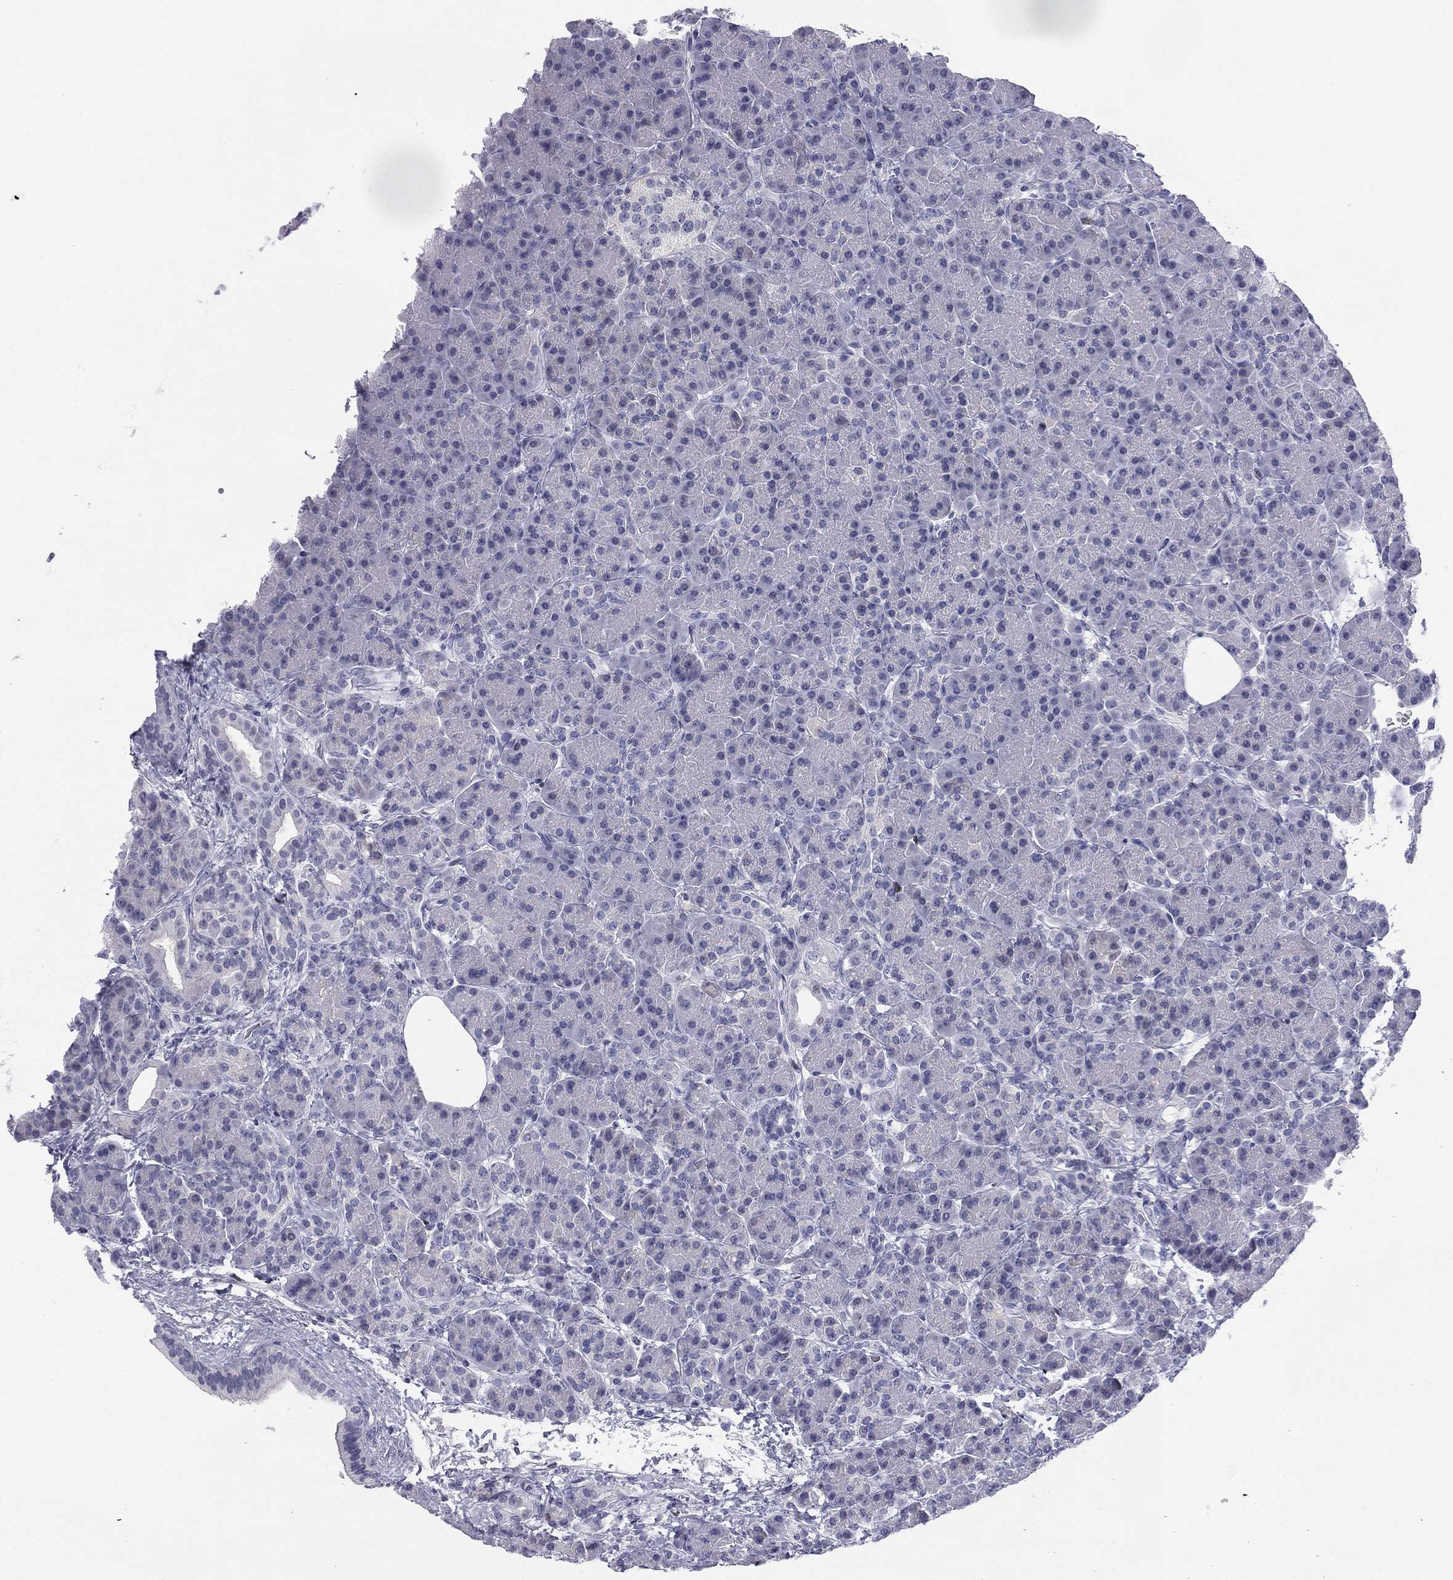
{"staining": {"intensity": "negative", "quantity": "none", "location": "none"}, "tissue": "pancreas", "cell_type": "Exocrine glandular cells", "image_type": "normal", "snomed": [{"axis": "morphology", "description": "Normal tissue, NOS"}, {"axis": "topography", "description": "Pancreas"}], "caption": "The histopathology image demonstrates no staining of exocrine glandular cells in normal pancreas.", "gene": "TFAP2B", "patient": {"sex": "female", "age": 63}}